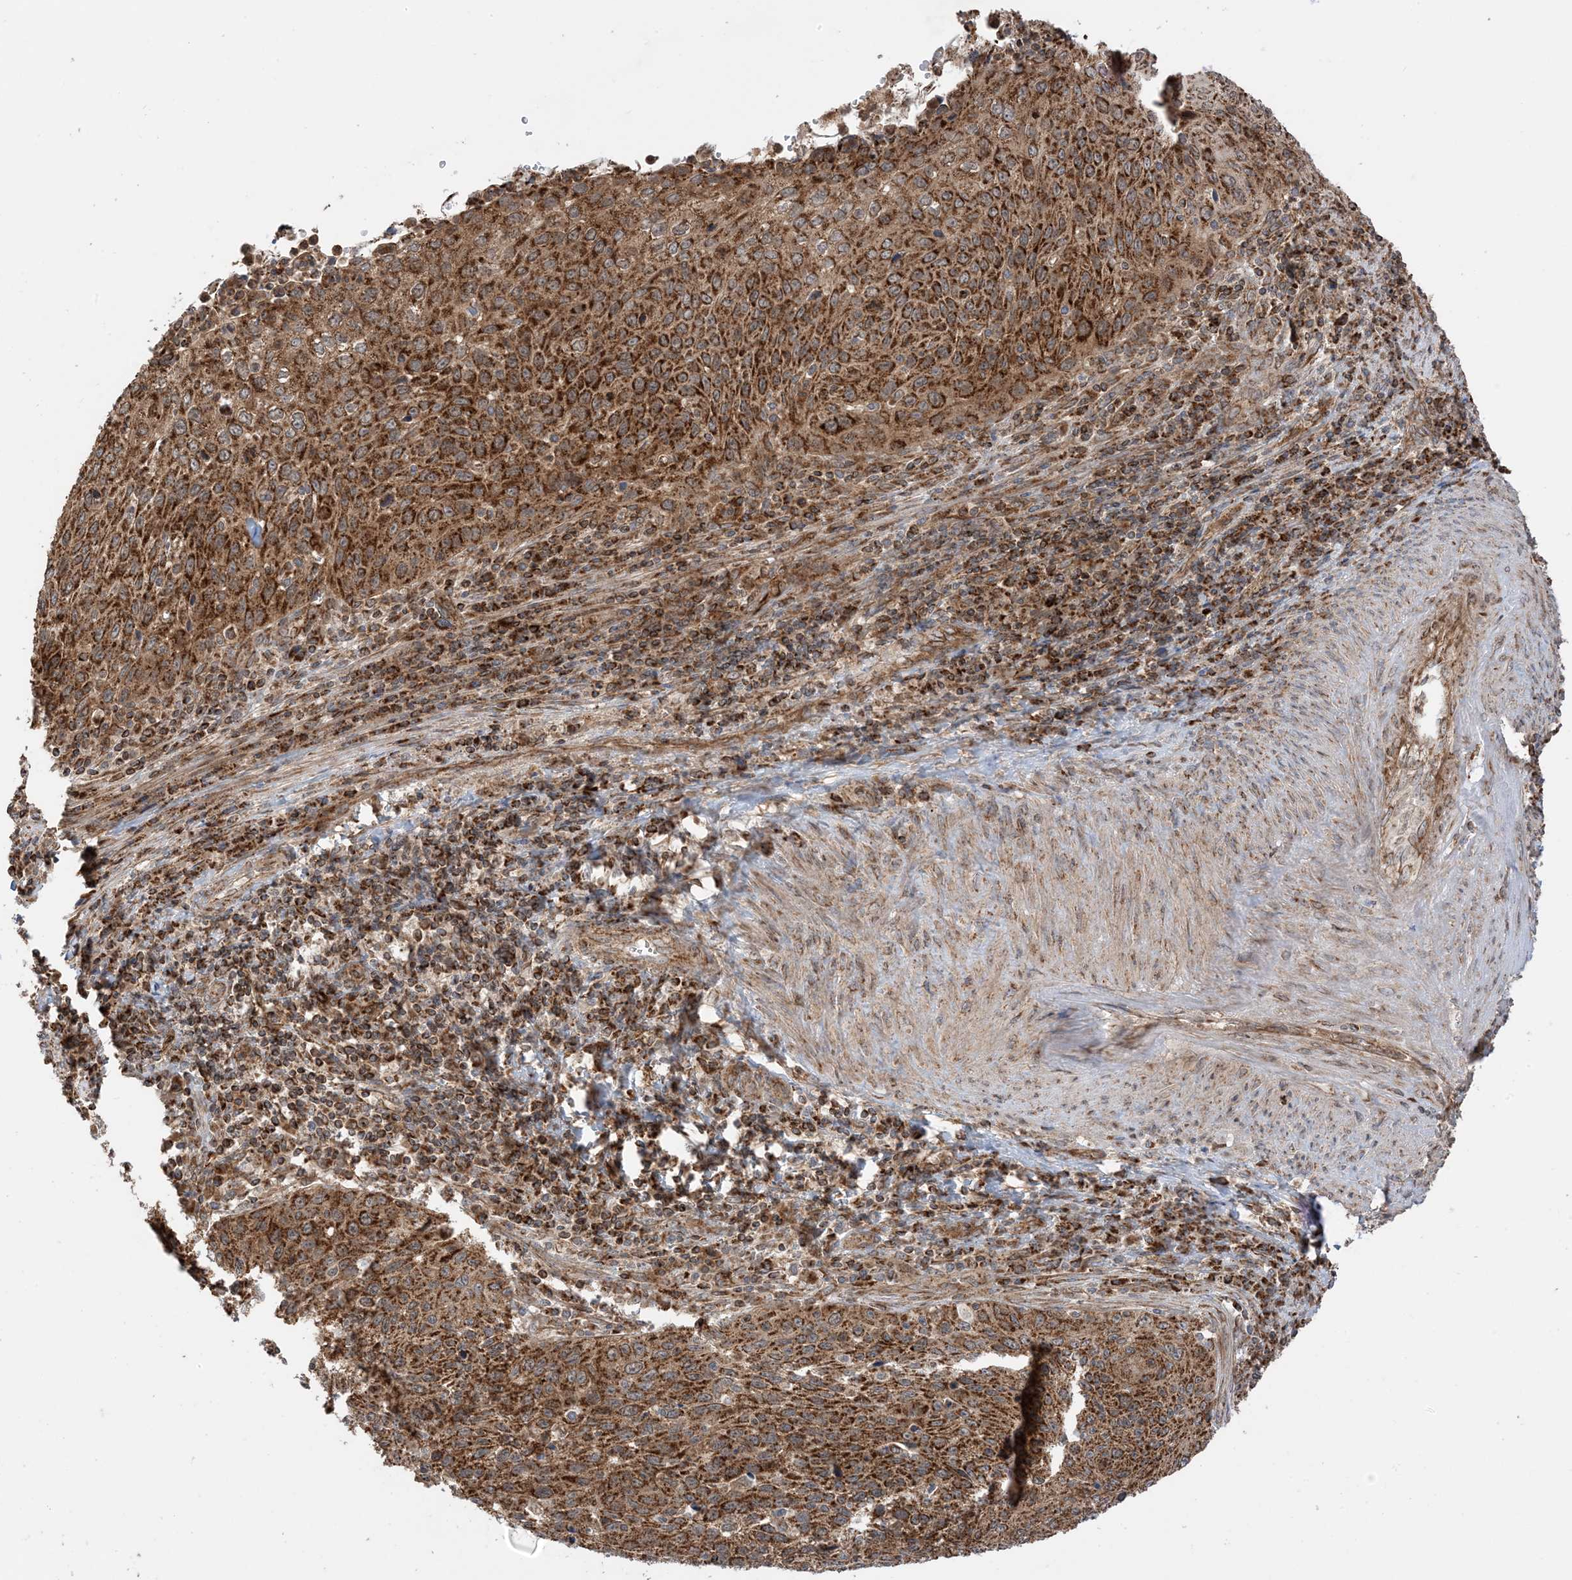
{"staining": {"intensity": "strong", "quantity": ">75%", "location": "cytoplasmic/membranous"}, "tissue": "cervical cancer", "cell_type": "Tumor cells", "image_type": "cancer", "snomed": [{"axis": "morphology", "description": "Squamous cell carcinoma, NOS"}, {"axis": "topography", "description": "Cervix"}], "caption": "DAB immunohistochemical staining of human cervical cancer (squamous cell carcinoma) exhibits strong cytoplasmic/membranous protein positivity in approximately >75% of tumor cells. (brown staining indicates protein expression, while blue staining denotes nuclei).", "gene": "N4BP3", "patient": {"sex": "female", "age": 32}}